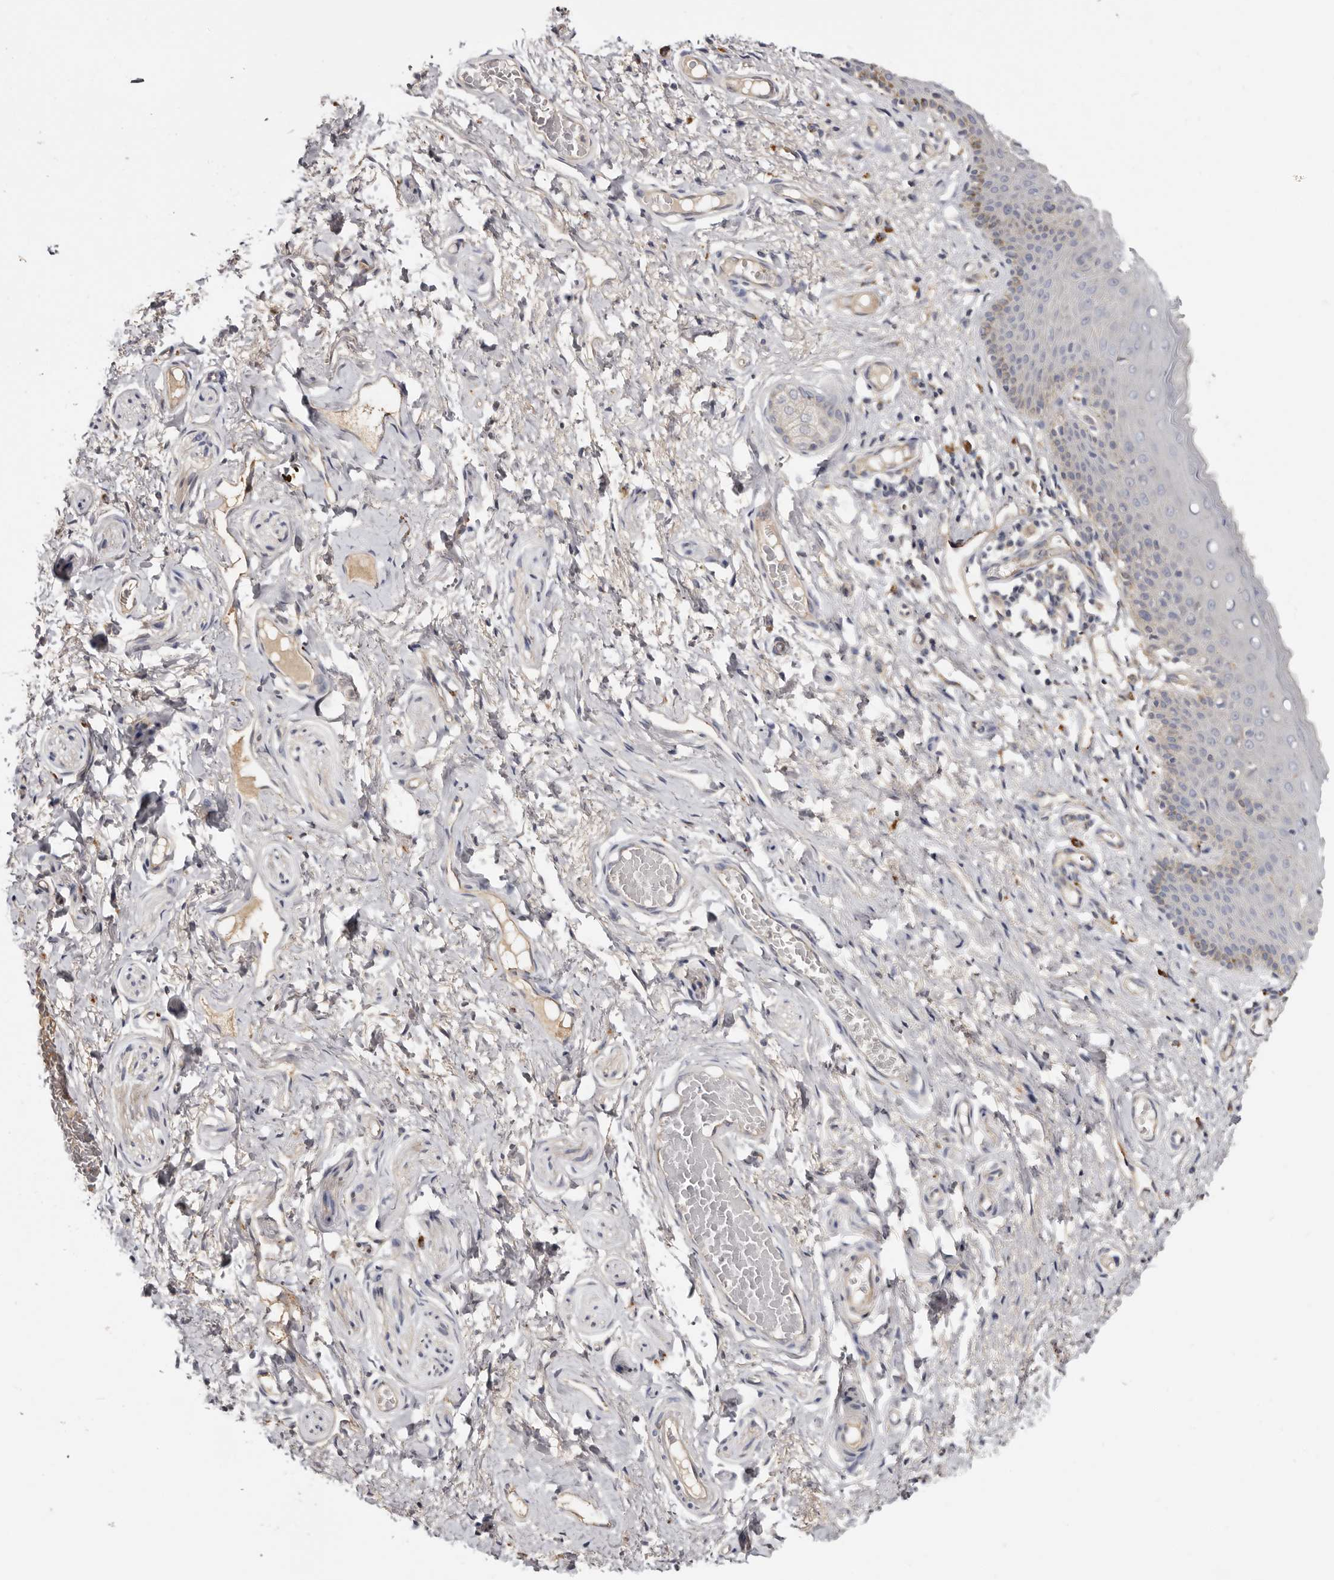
{"staining": {"intensity": "weak", "quantity": "<25%", "location": "cytoplasmic/membranous"}, "tissue": "skin", "cell_type": "Epidermal cells", "image_type": "normal", "snomed": [{"axis": "morphology", "description": "Normal tissue, NOS"}, {"axis": "topography", "description": "Vulva"}], "caption": "High magnification brightfield microscopy of benign skin stained with DAB (3,3'-diaminobenzidine) (brown) and counterstained with hematoxylin (blue): epidermal cells show no significant staining. The staining was performed using DAB (3,3'-diaminobenzidine) to visualize the protein expression in brown, while the nuclei were stained in blue with hematoxylin (Magnification: 20x).", "gene": "INKA2", "patient": {"sex": "female", "age": 66}}